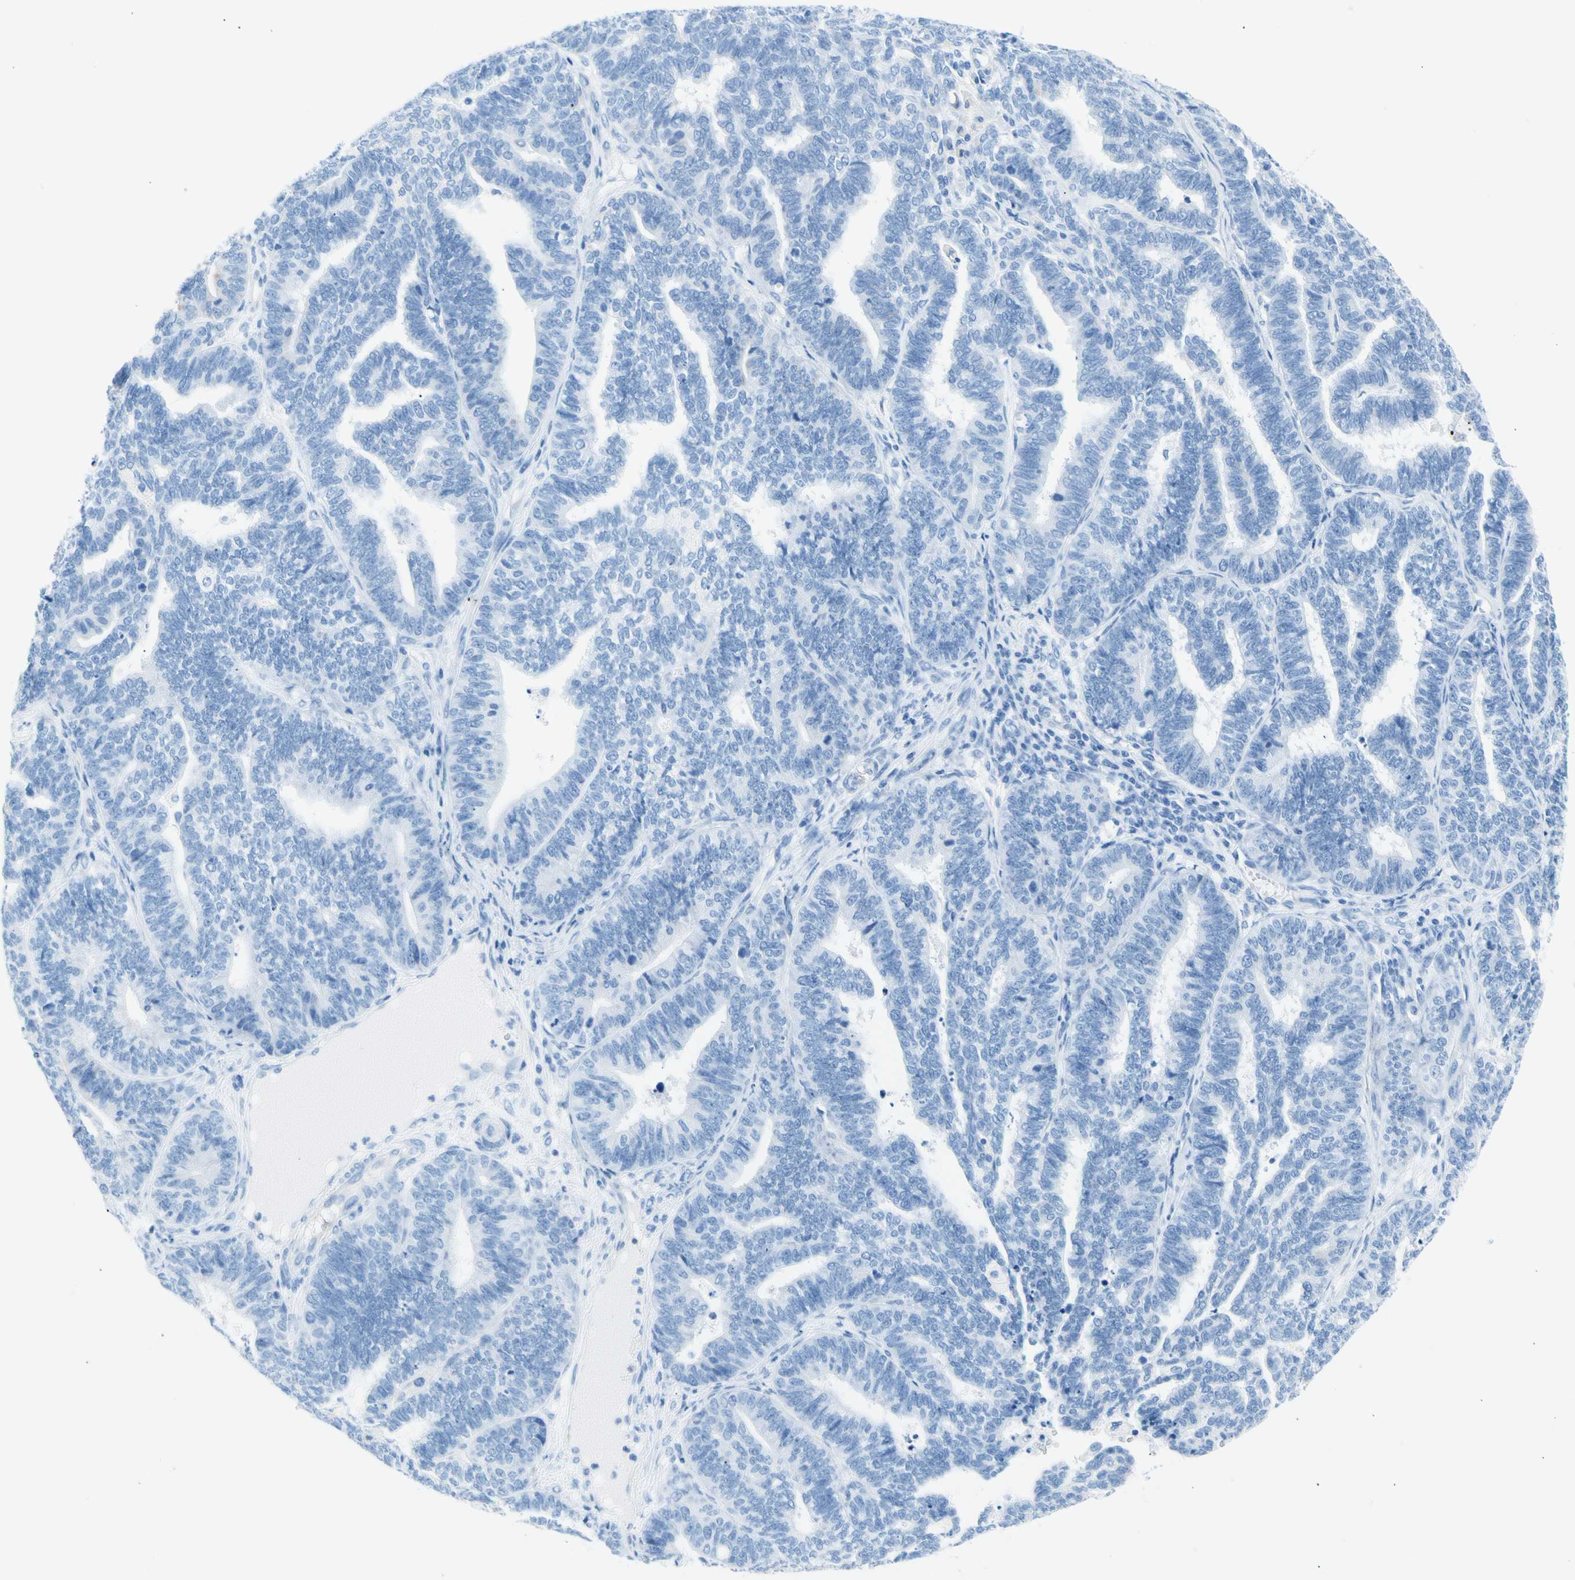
{"staining": {"intensity": "negative", "quantity": "none", "location": "none"}, "tissue": "endometrial cancer", "cell_type": "Tumor cells", "image_type": "cancer", "snomed": [{"axis": "morphology", "description": "Adenocarcinoma, NOS"}, {"axis": "topography", "description": "Endometrium"}], "caption": "An immunohistochemistry histopathology image of endometrial adenocarcinoma is shown. There is no staining in tumor cells of endometrial adenocarcinoma. (DAB (3,3'-diaminobenzidine) immunohistochemistry with hematoxylin counter stain).", "gene": "CEL", "patient": {"sex": "female", "age": 70}}